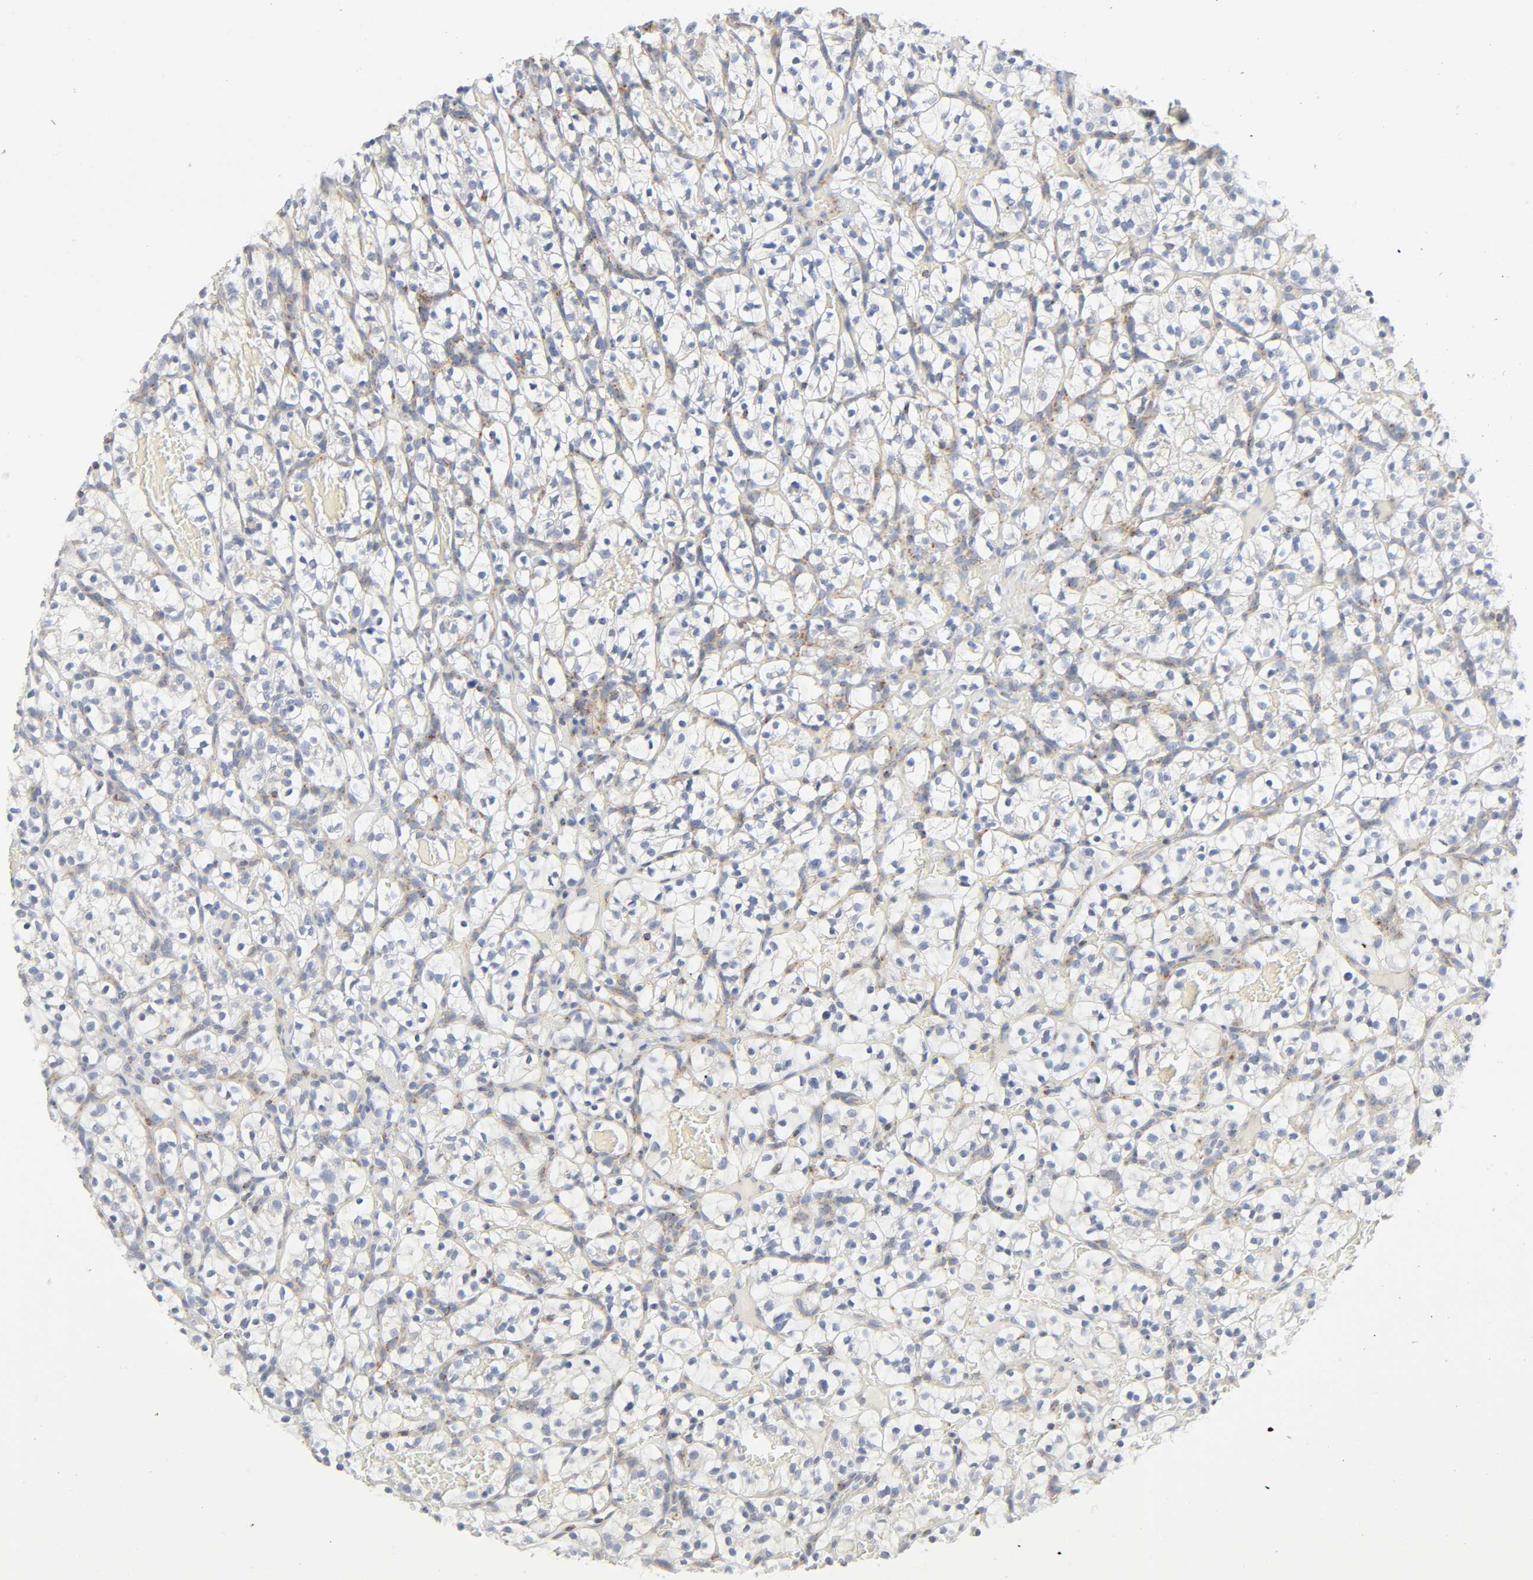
{"staining": {"intensity": "weak", "quantity": "25%-75%", "location": "cytoplasmic/membranous"}, "tissue": "renal cancer", "cell_type": "Tumor cells", "image_type": "cancer", "snomed": [{"axis": "morphology", "description": "Adenocarcinoma, NOS"}, {"axis": "topography", "description": "Kidney"}], "caption": "Immunohistochemical staining of adenocarcinoma (renal) exhibits low levels of weak cytoplasmic/membranous expression in about 25%-75% of tumor cells.", "gene": "BAK1", "patient": {"sex": "female", "age": 57}}